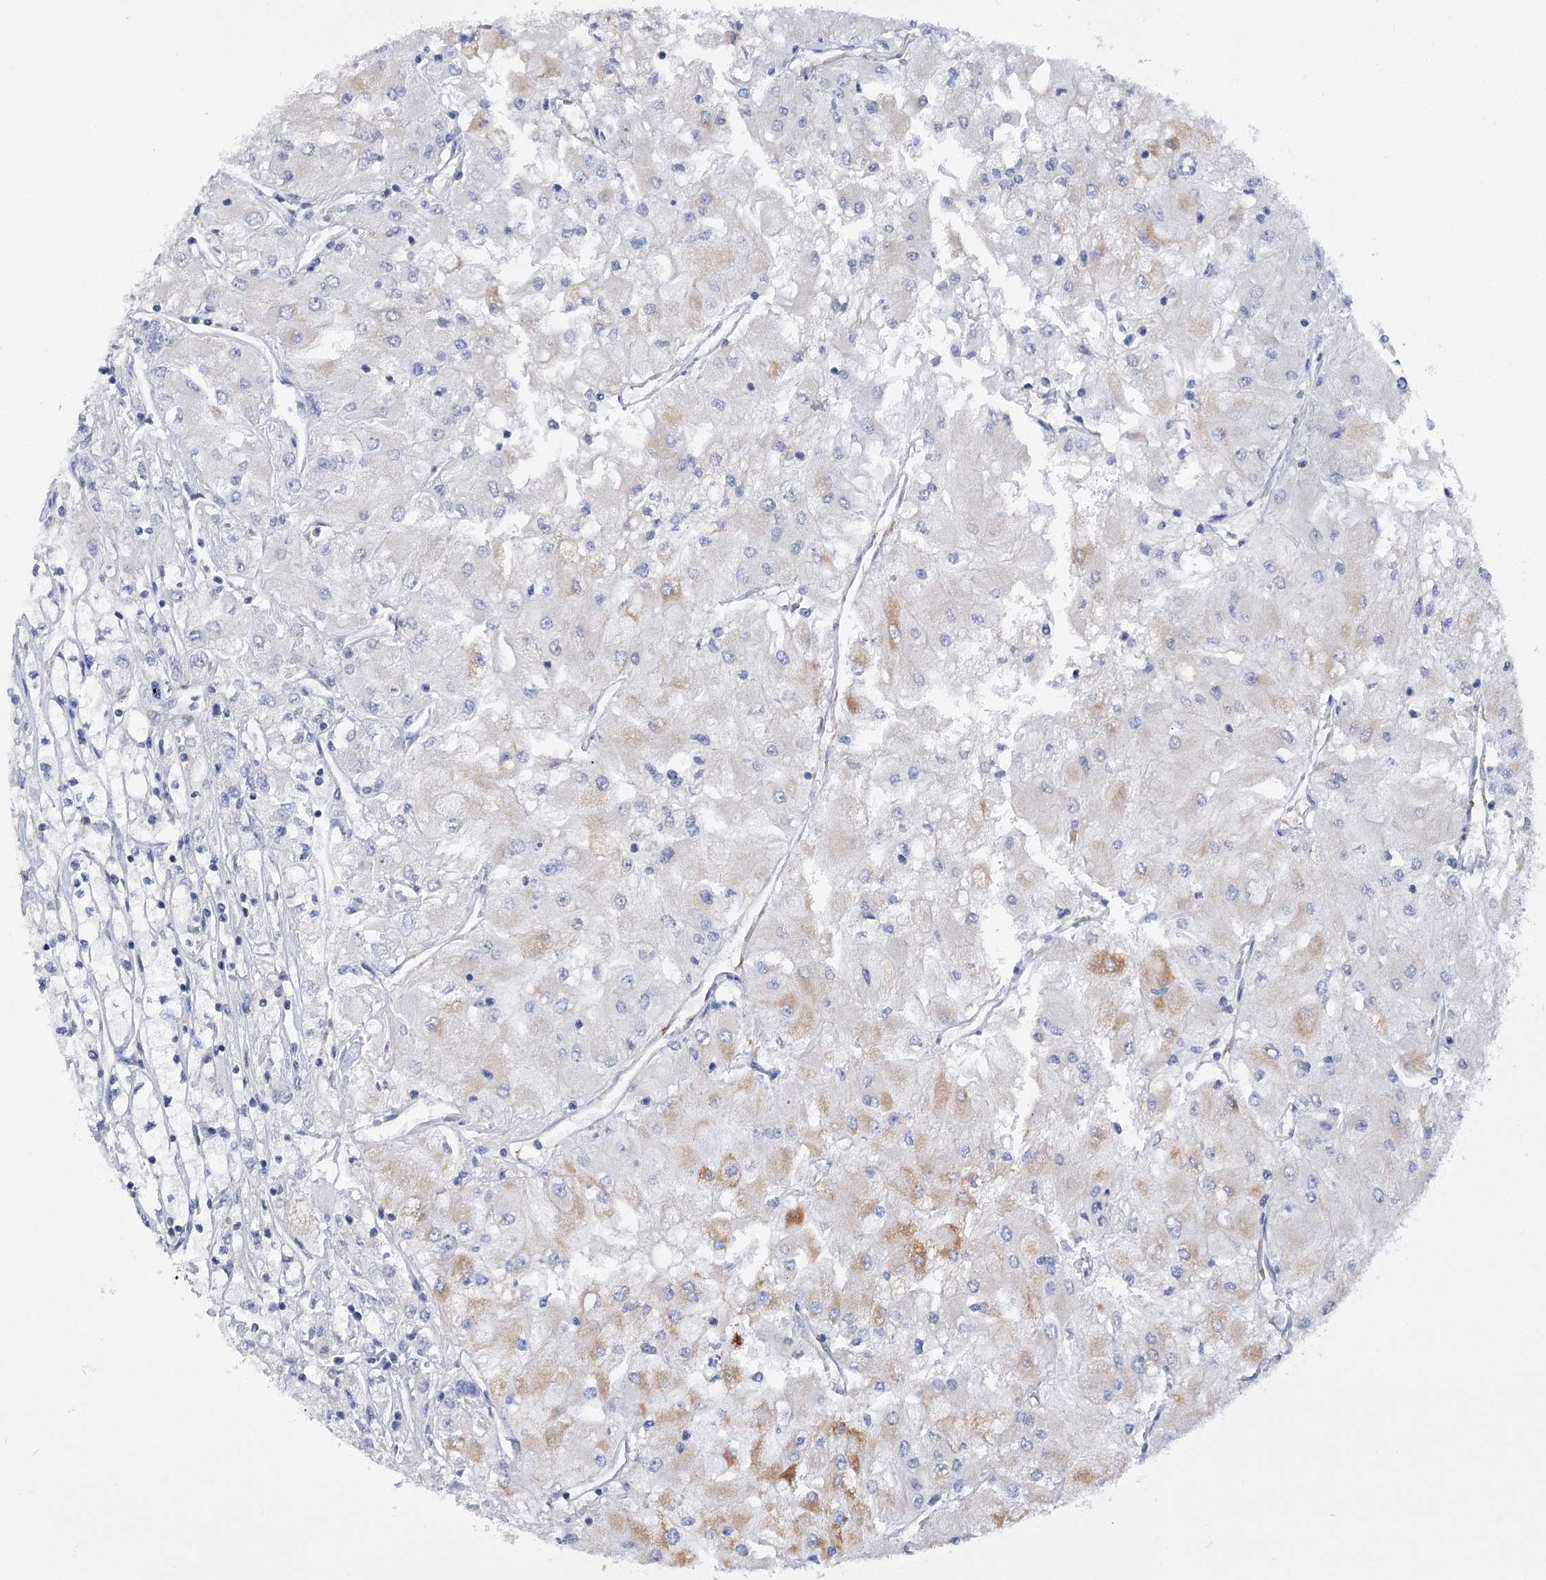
{"staining": {"intensity": "weak", "quantity": "<25%", "location": "cytoplasmic/membranous"}, "tissue": "renal cancer", "cell_type": "Tumor cells", "image_type": "cancer", "snomed": [{"axis": "morphology", "description": "Adenocarcinoma, NOS"}, {"axis": "topography", "description": "Kidney"}], "caption": "IHC of renal cancer (adenocarcinoma) reveals no expression in tumor cells.", "gene": "DCUN1D1", "patient": {"sex": "male", "age": 80}}